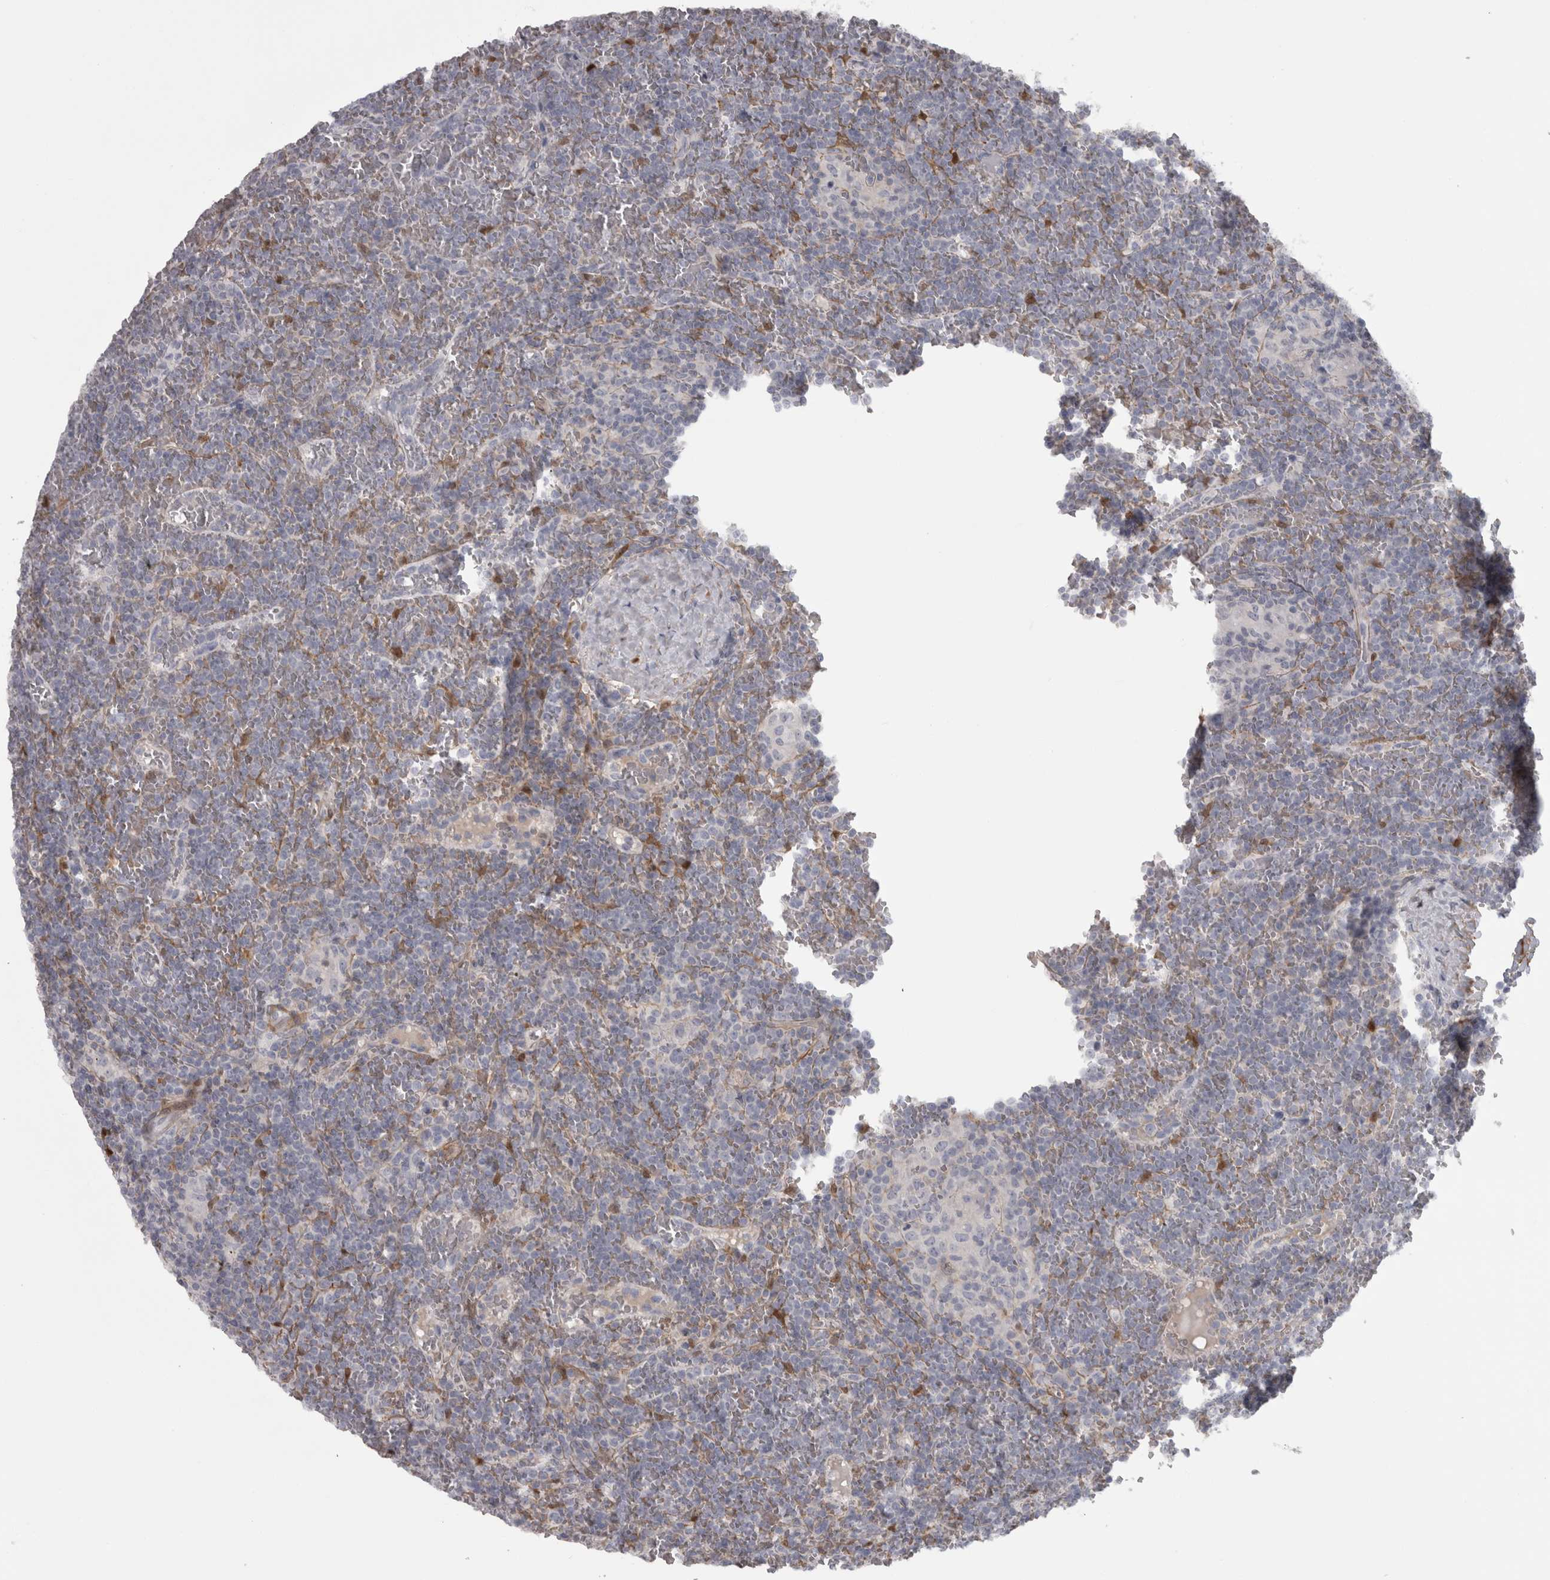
{"staining": {"intensity": "negative", "quantity": "none", "location": "none"}, "tissue": "lymphoma", "cell_type": "Tumor cells", "image_type": "cancer", "snomed": [{"axis": "morphology", "description": "Malignant lymphoma, non-Hodgkin's type, Low grade"}, {"axis": "topography", "description": "Spleen"}], "caption": "High power microscopy photomicrograph of an immunohistochemistry micrograph of low-grade malignant lymphoma, non-Hodgkin's type, revealing no significant staining in tumor cells.", "gene": "PPP1R12B", "patient": {"sex": "female", "age": 19}}